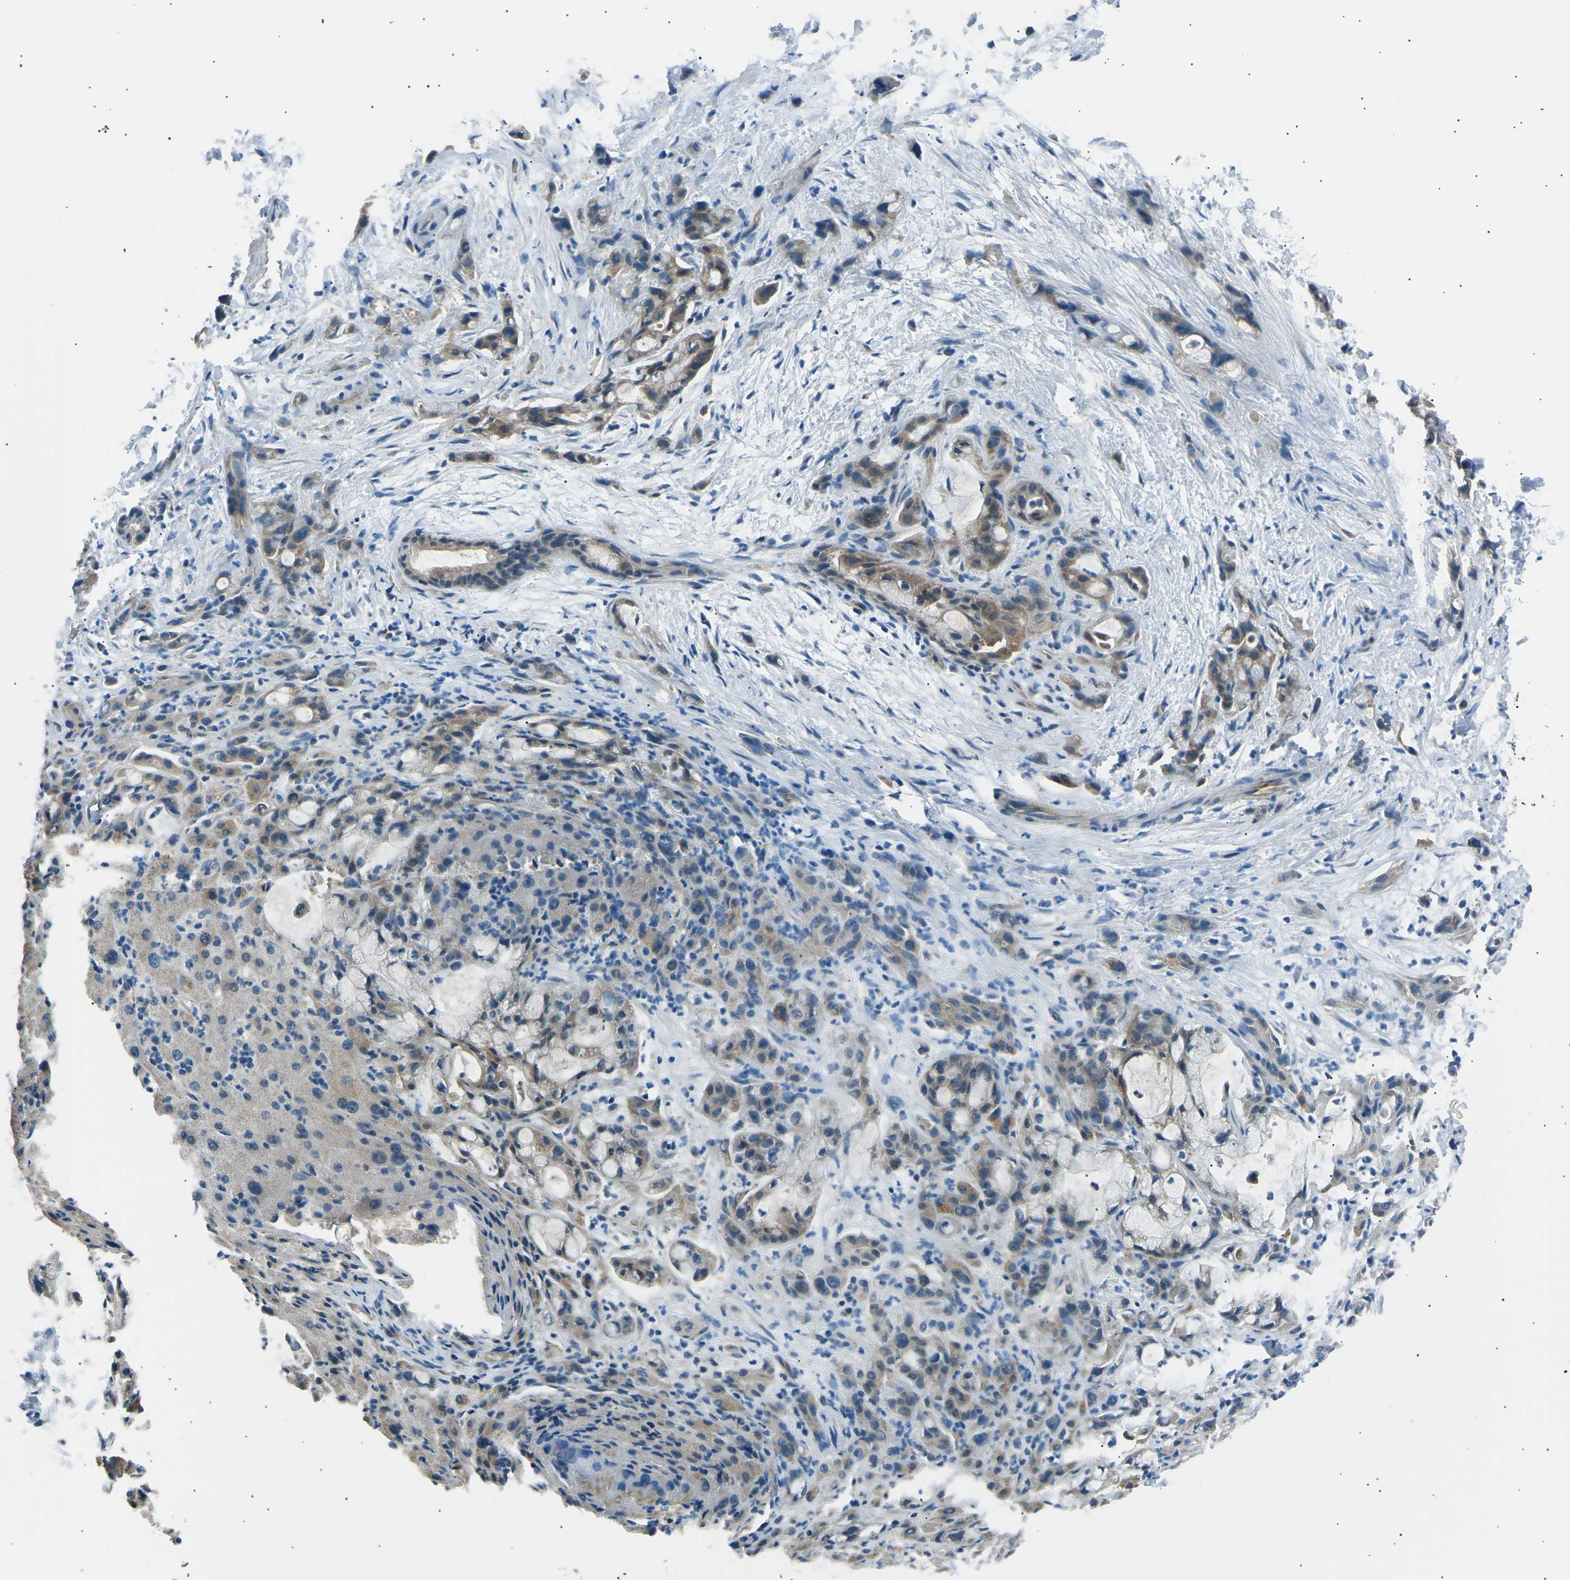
{"staining": {"intensity": "moderate", "quantity": ">75%", "location": "cytoplasmic/membranous"}, "tissue": "liver cancer", "cell_type": "Tumor cells", "image_type": "cancer", "snomed": [{"axis": "morphology", "description": "Cholangiocarcinoma"}, {"axis": "topography", "description": "Liver"}], "caption": "Liver cancer stained with immunohistochemistry (IHC) exhibits moderate cytoplasmic/membranous staining in approximately >75% of tumor cells.", "gene": "SLK", "patient": {"sex": "female", "age": 72}}